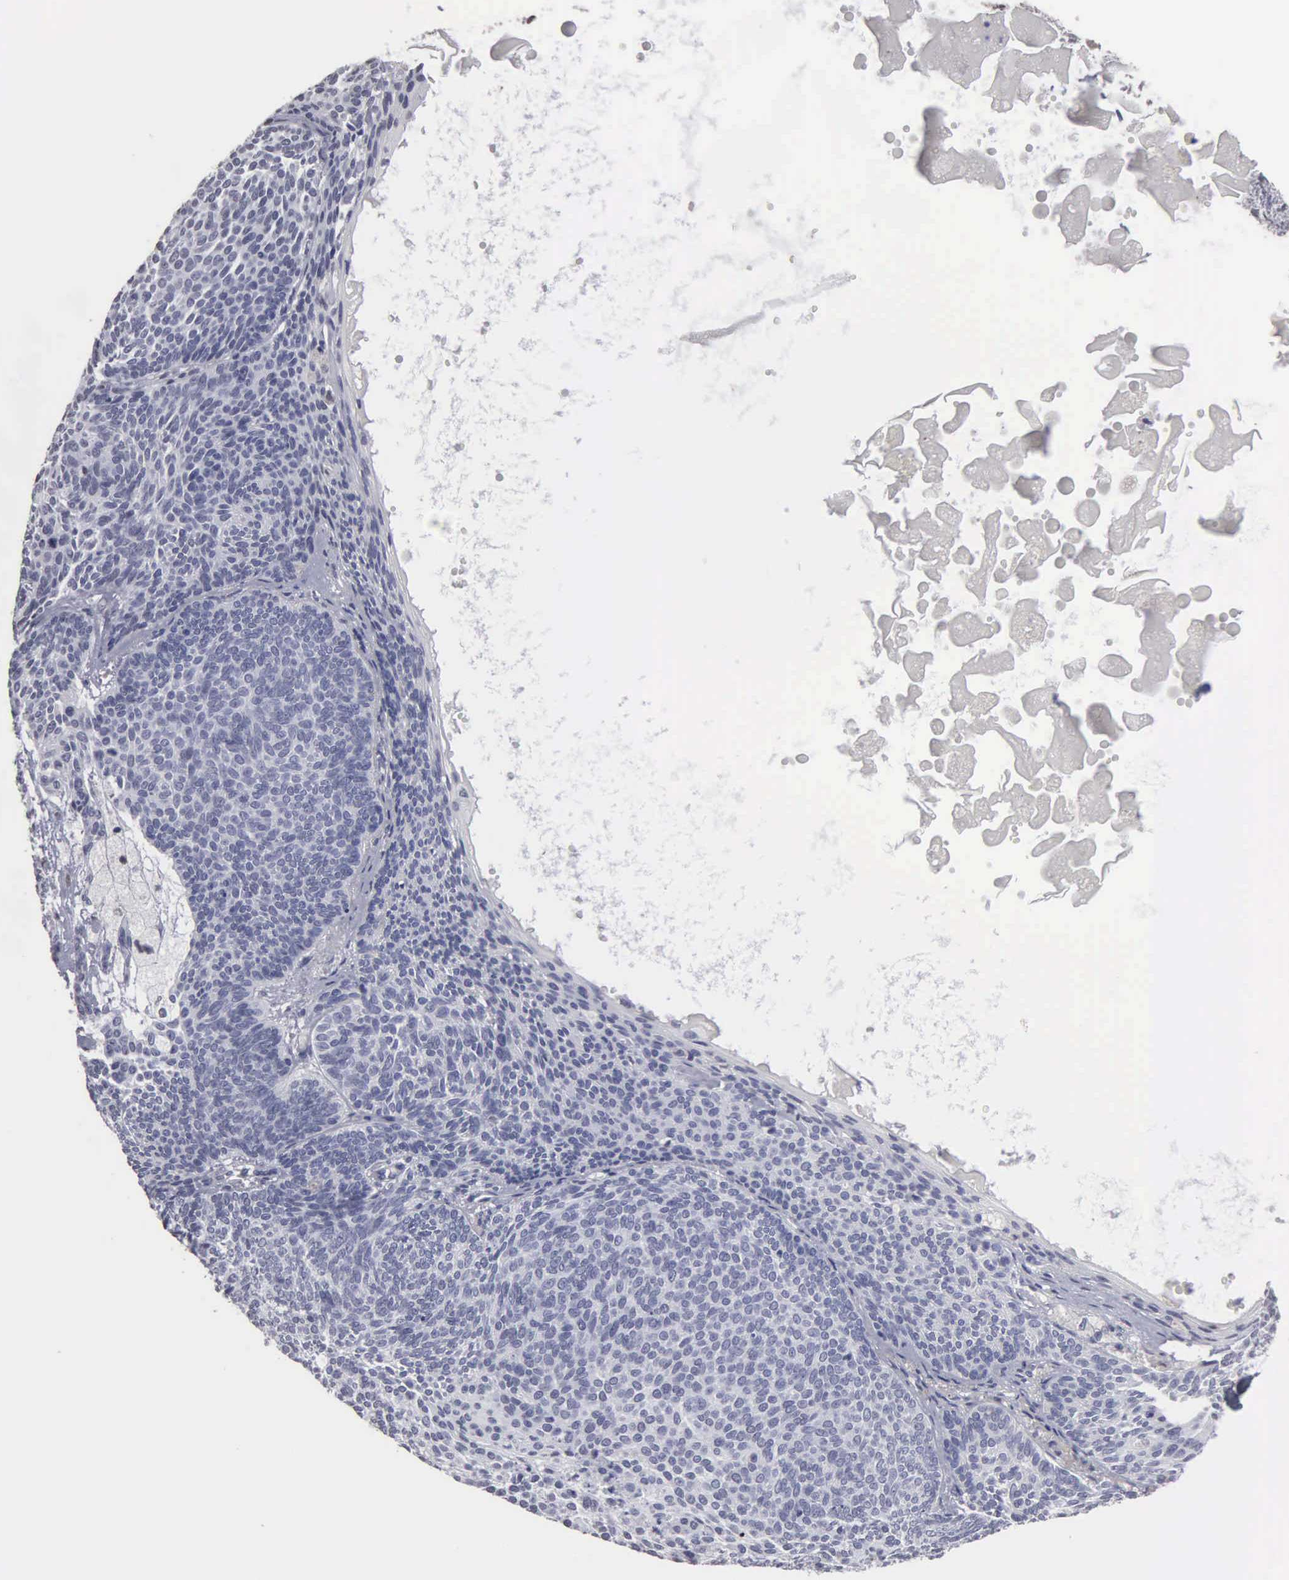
{"staining": {"intensity": "negative", "quantity": "none", "location": "none"}, "tissue": "skin cancer", "cell_type": "Tumor cells", "image_type": "cancer", "snomed": [{"axis": "morphology", "description": "Basal cell carcinoma"}, {"axis": "topography", "description": "Skin"}], "caption": "The image exhibits no staining of tumor cells in skin cancer.", "gene": "UPB1", "patient": {"sex": "male", "age": 84}}